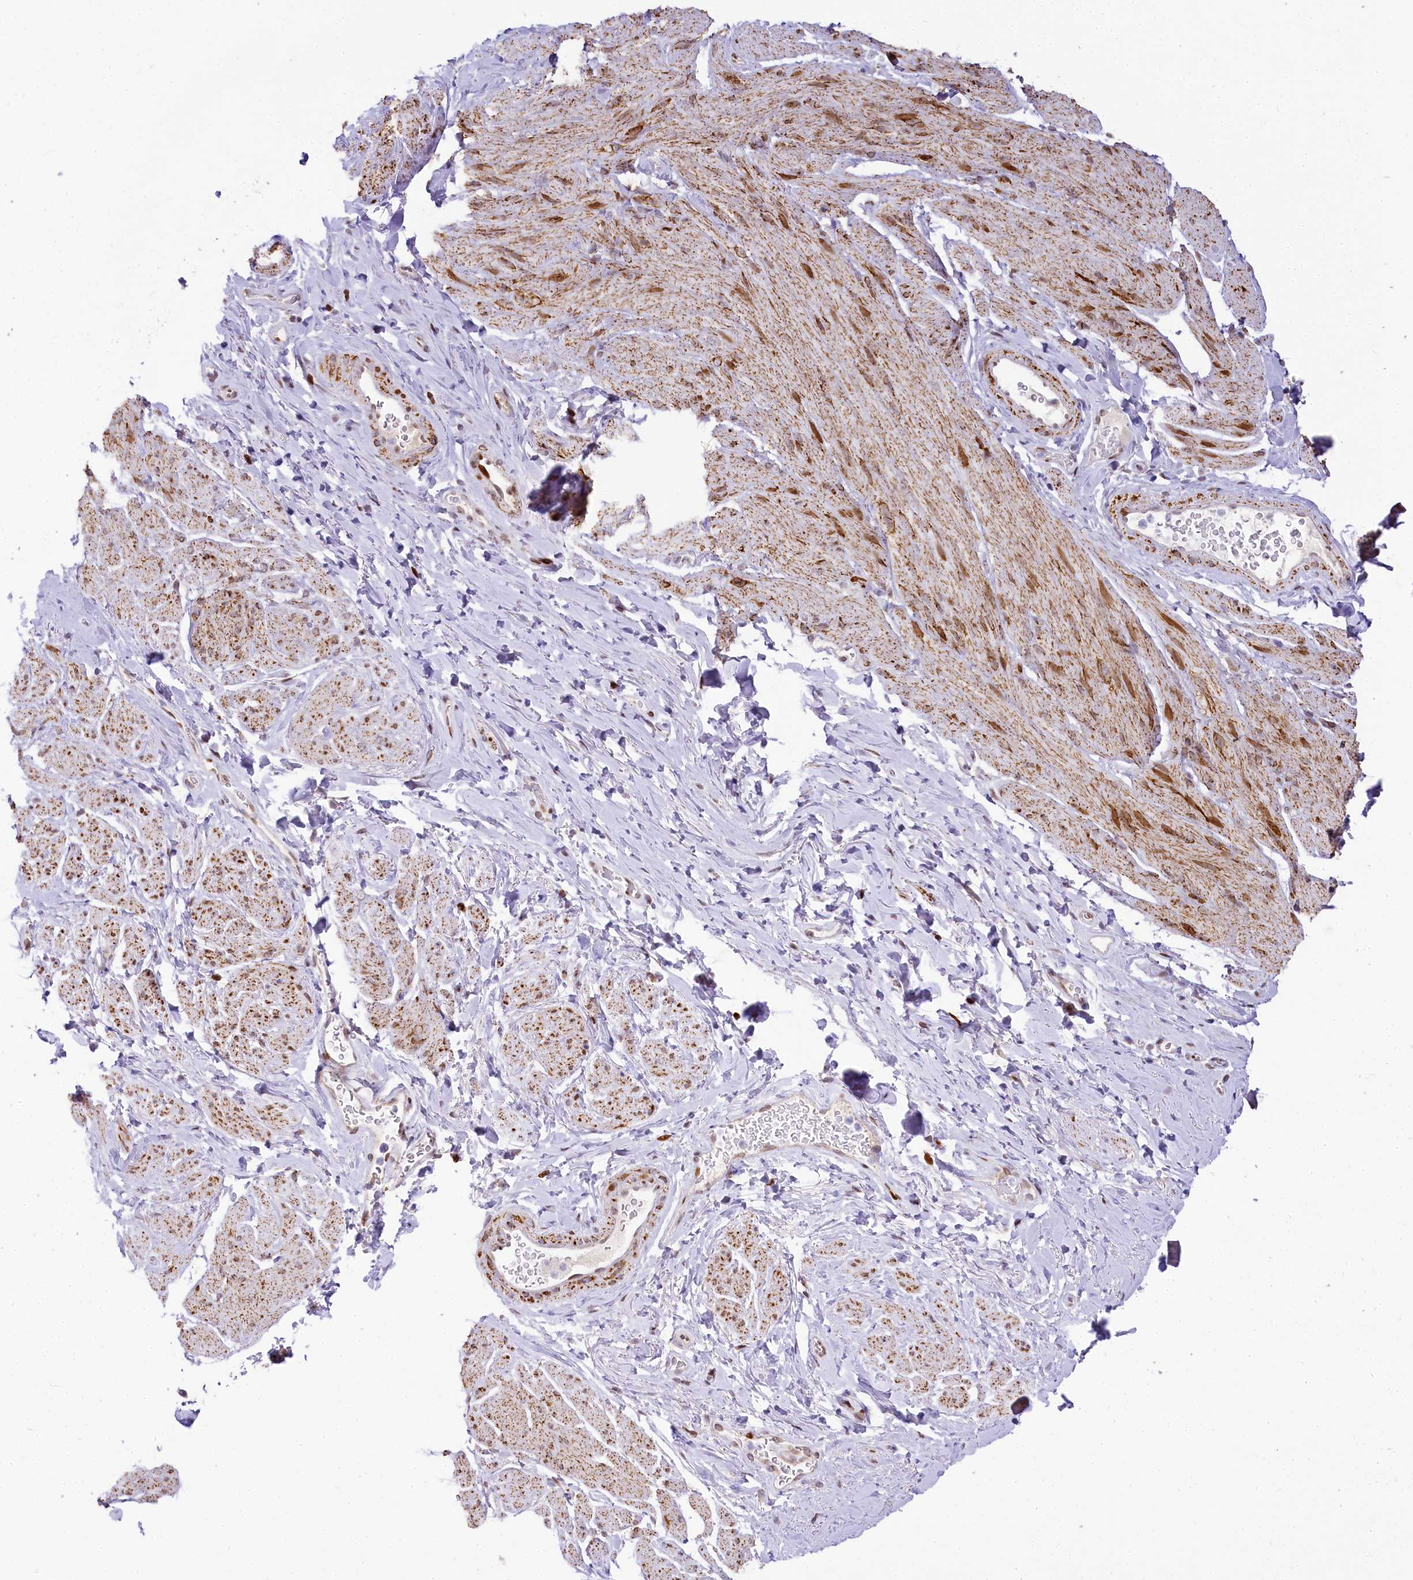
{"staining": {"intensity": "moderate", "quantity": ">75%", "location": "cytoplasmic/membranous,nuclear"}, "tissue": "smooth muscle", "cell_type": "Smooth muscle cells", "image_type": "normal", "snomed": [{"axis": "morphology", "description": "Normal tissue, NOS"}, {"axis": "topography", "description": "Smooth muscle"}, {"axis": "topography", "description": "Peripheral nerve tissue"}], "caption": "Smooth muscle cells display moderate cytoplasmic/membranous,nuclear staining in approximately >75% of cells in unremarkable smooth muscle.", "gene": "PPIP5K2", "patient": {"sex": "male", "age": 69}}